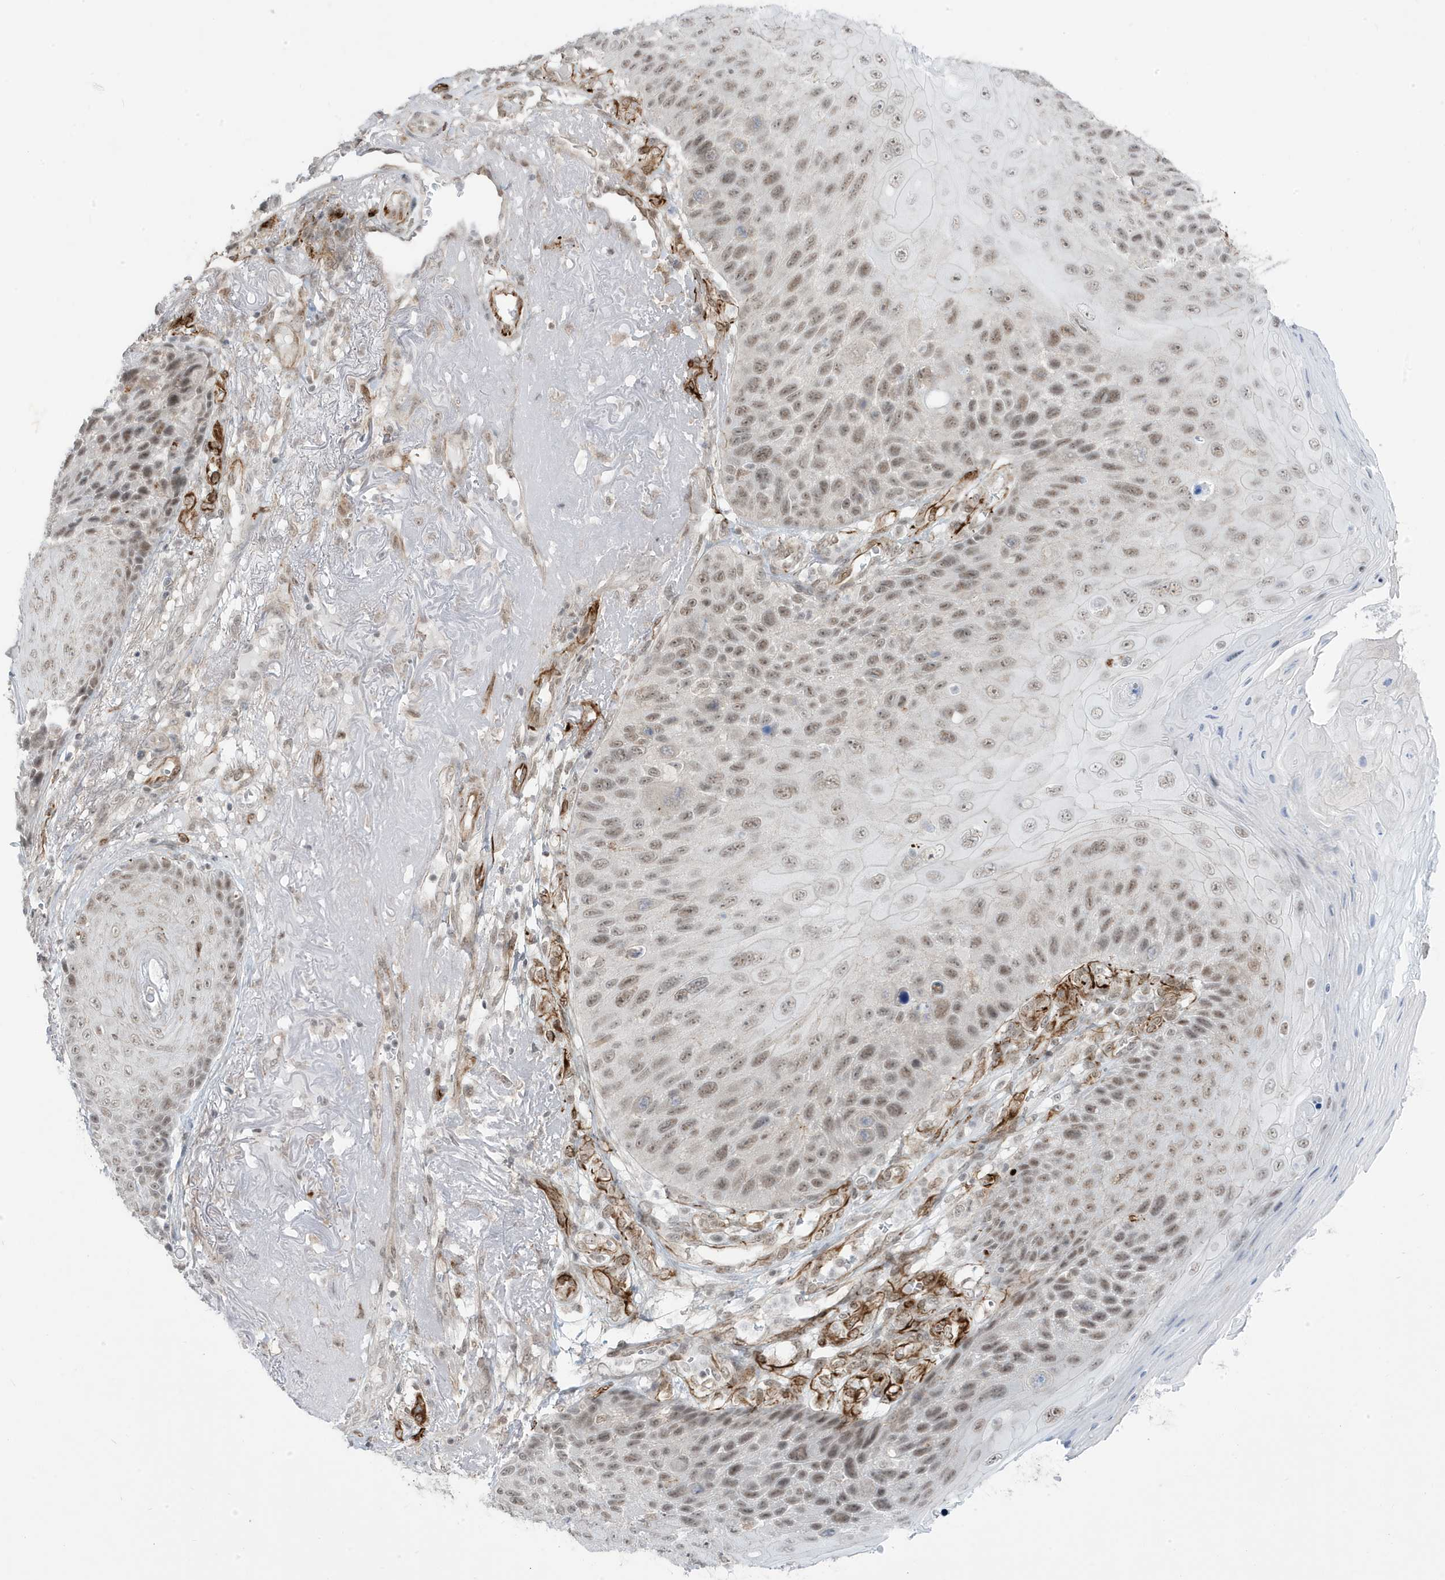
{"staining": {"intensity": "moderate", "quantity": ">75%", "location": "nuclear"}, "tissue": "skin cancer", "cell_type": "Tumor cells", "image_type": "cancer", "snomed": [{"axis": "morphology", "description": "Squamous cell carcinoma, NOS"}, {"axis": "topography", "description": "Skin"}], "caption": "Moderate nuclear staining is seen in approximately >75% of tumor cells in squamous cell carcinoma (skin).", "gene": "ADAMTSL3", "patient": {"sex": "female", "age": 88}}